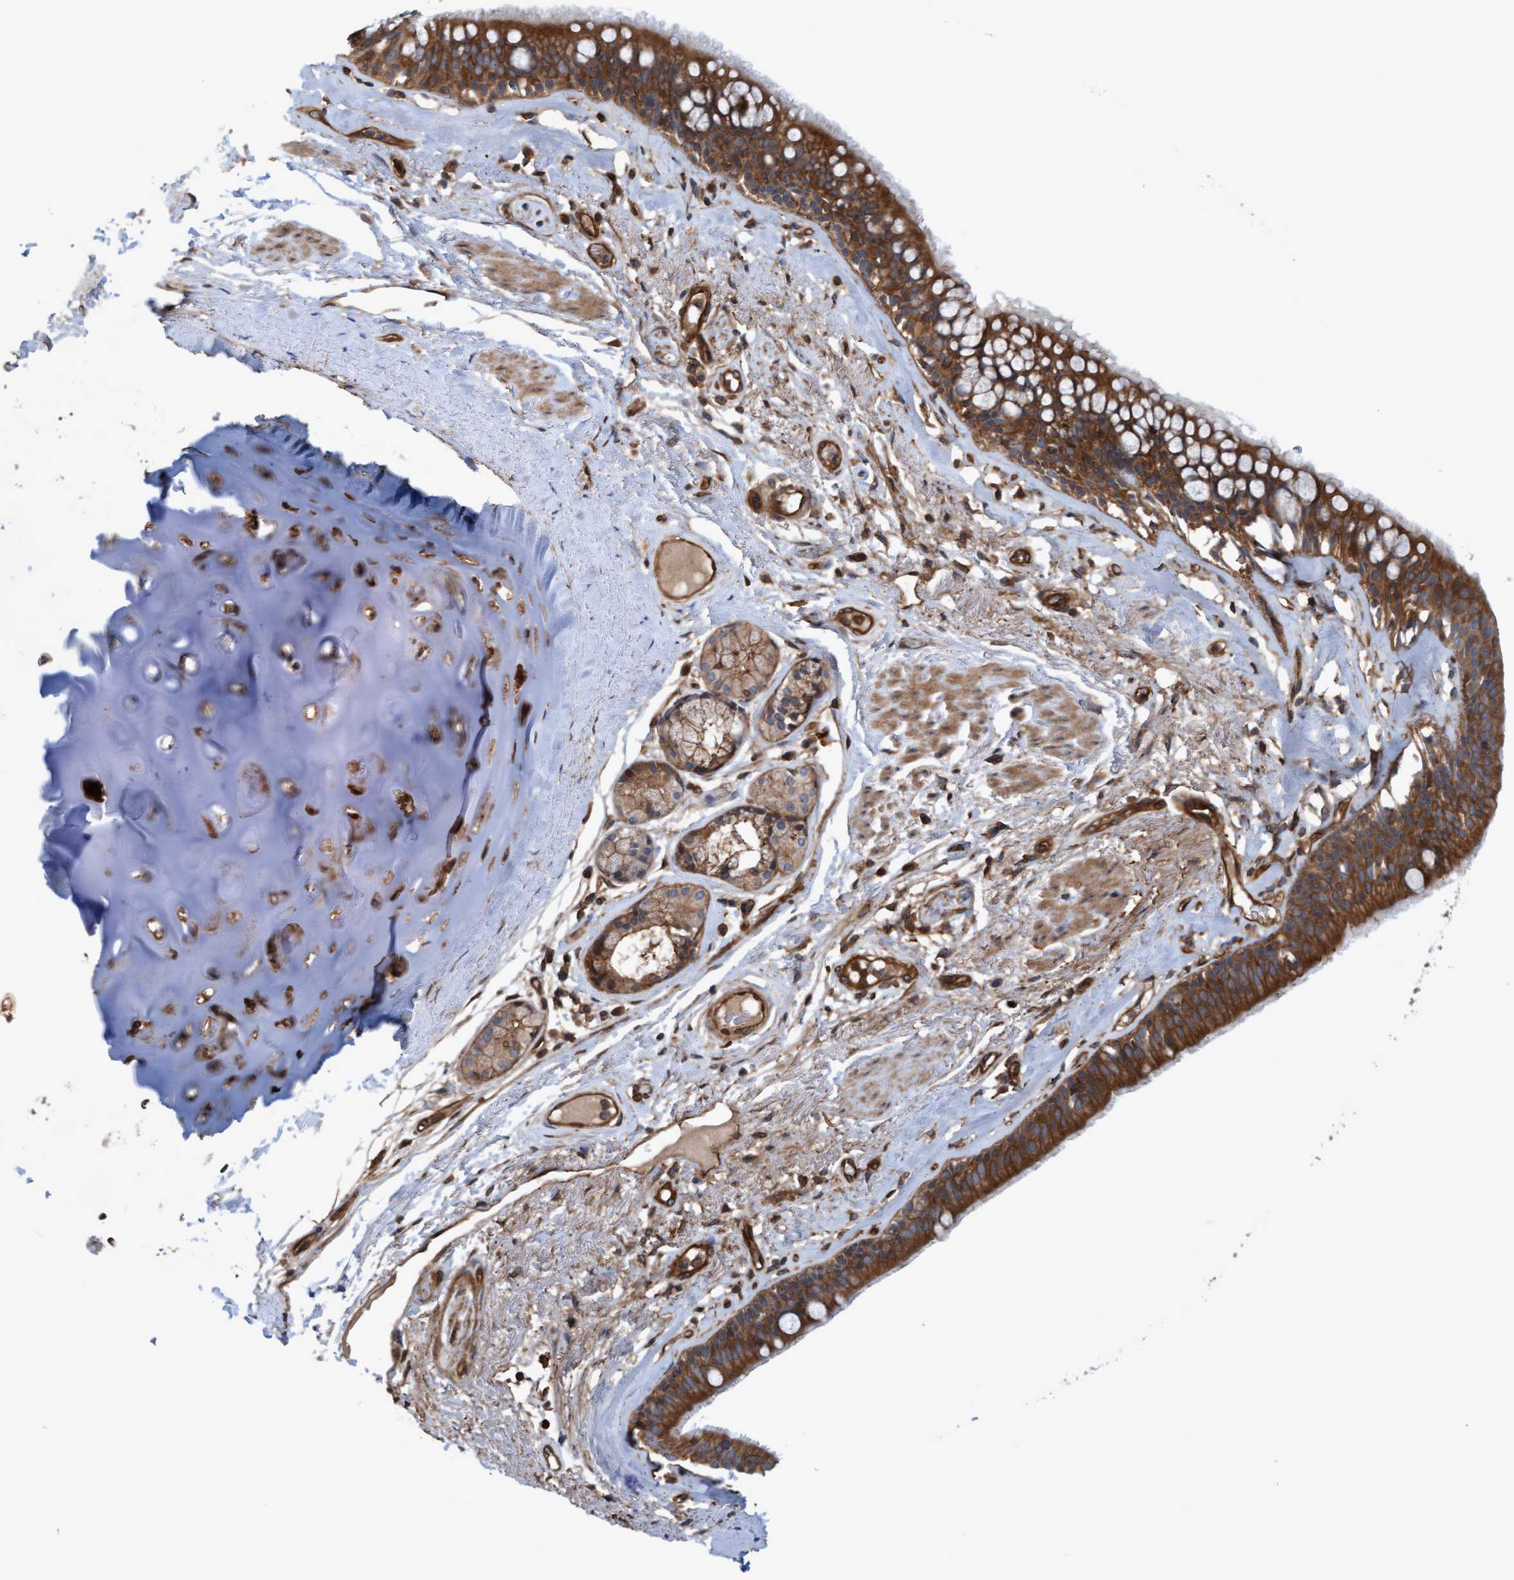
{"staining": {"intensity": "moderate", "quantity": ">75%", "location": "cytoplasmic/membranous"}, "tissue": "bronchus", "cell_type": "Respiratory epithelial cells", "image_type": "normal", "snomed": [{"axis": "morphology", "description": "Normal tissue, NOS"}, {"axis": "topography", "description": "Cartilage tissue"}], "caption": "Respiratory epithelial cells show medium levels of moderate cytoplasmic/membranous expression in approximately >75% of cells in unremarkable human bronchus.", "gene": "ERAL1", "patient": {"sex": "female", "age": 63}}